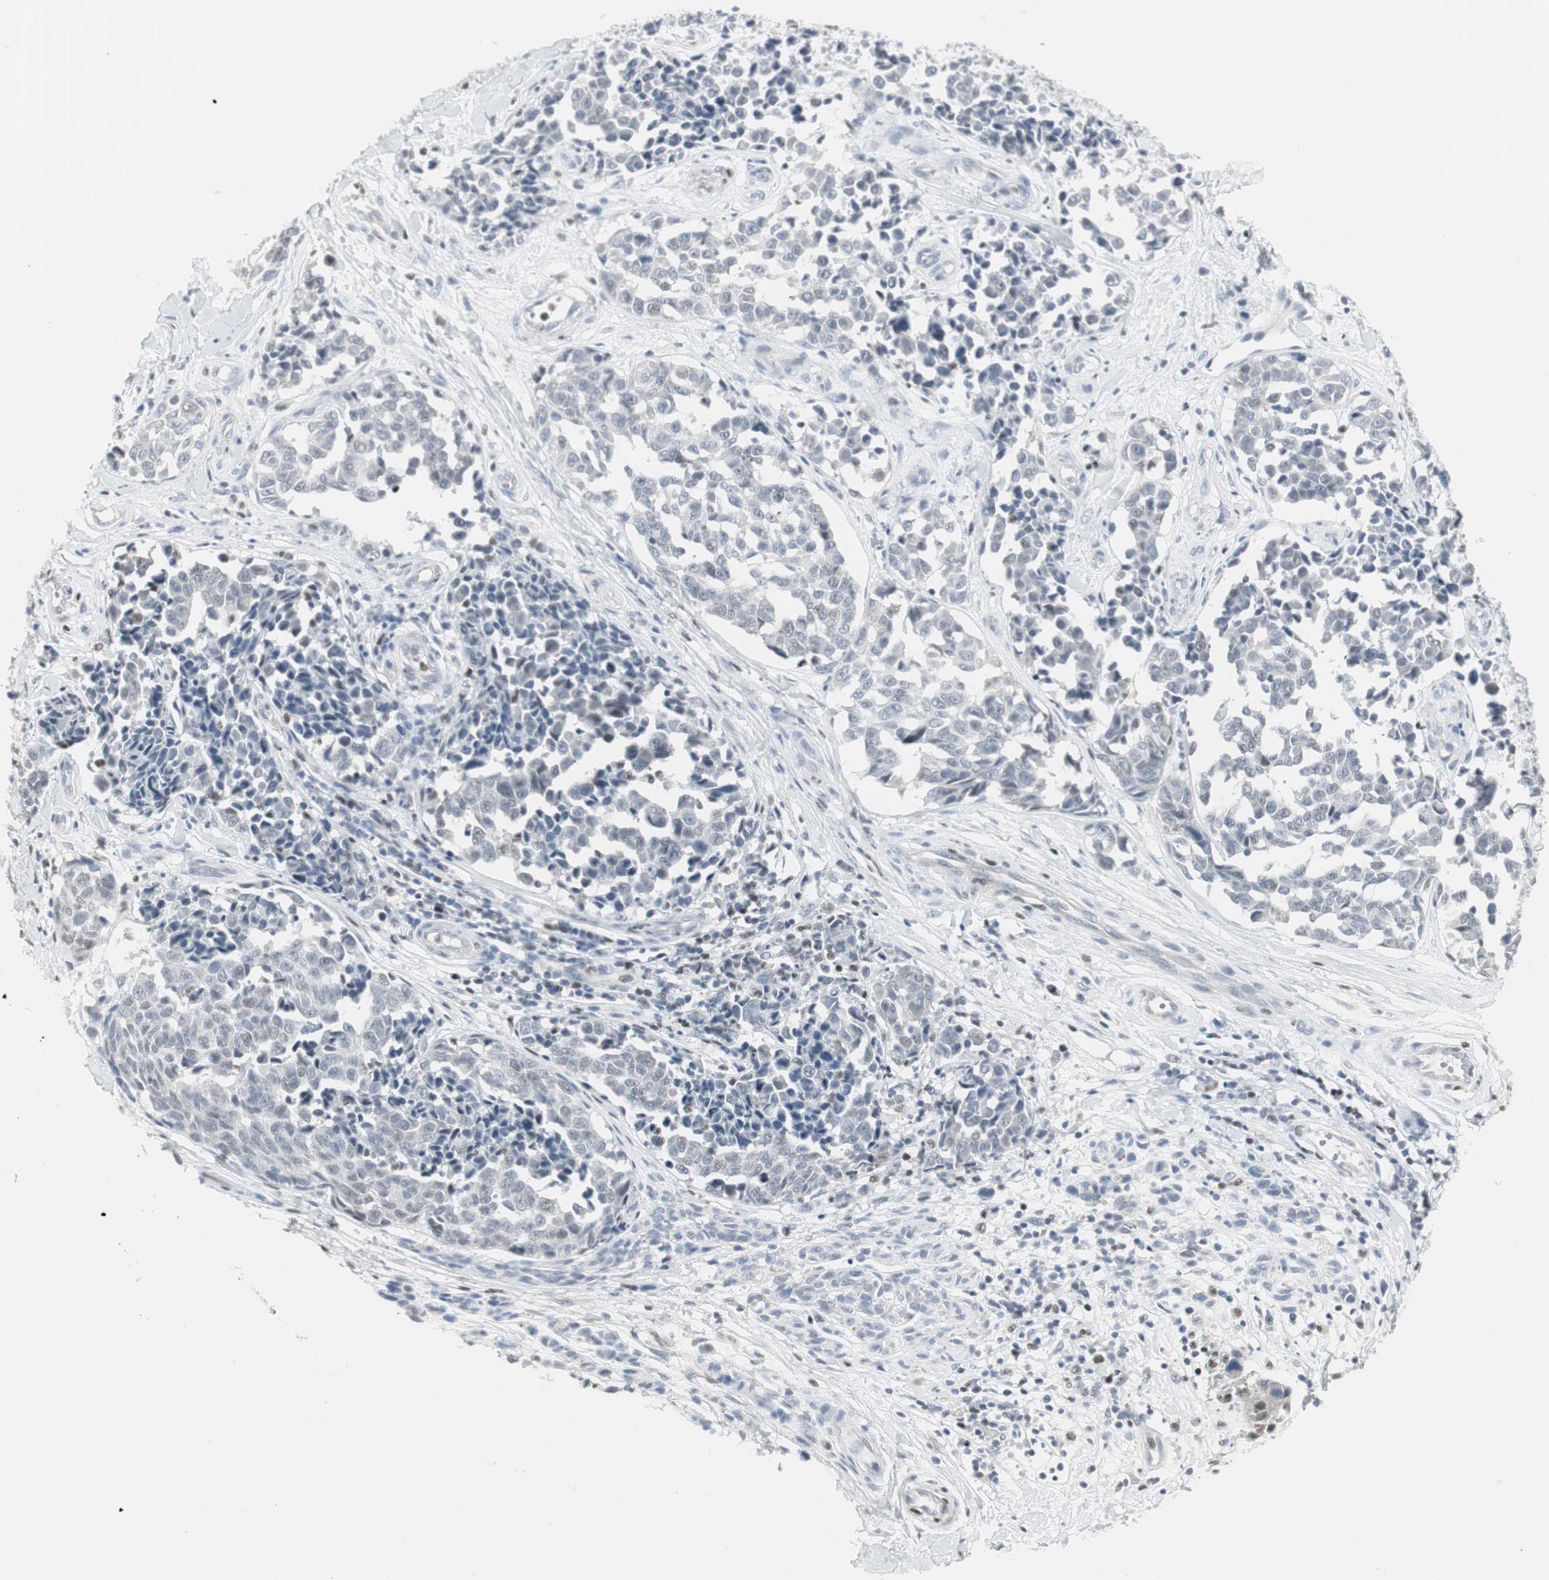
{"staining": {"intensity": "negative", "quantity": "none", "location": "none"}, "tissue": "melanoma", "cell_type": "Tumor cells", "image_type": "cancer", "snomed": [{"axis": "morphology", "description": "Malignant melanoma, NOS"}, {"axis": "topography", "description": "Skin"}], "caption": "IHC micrograph of neoplastic tissue: malignant melanoma stained with DAB reveals no significant protein staining in tumor cells.", "gene": "ZBTB7B", "patient": {"sex": "female", "age": 64}}